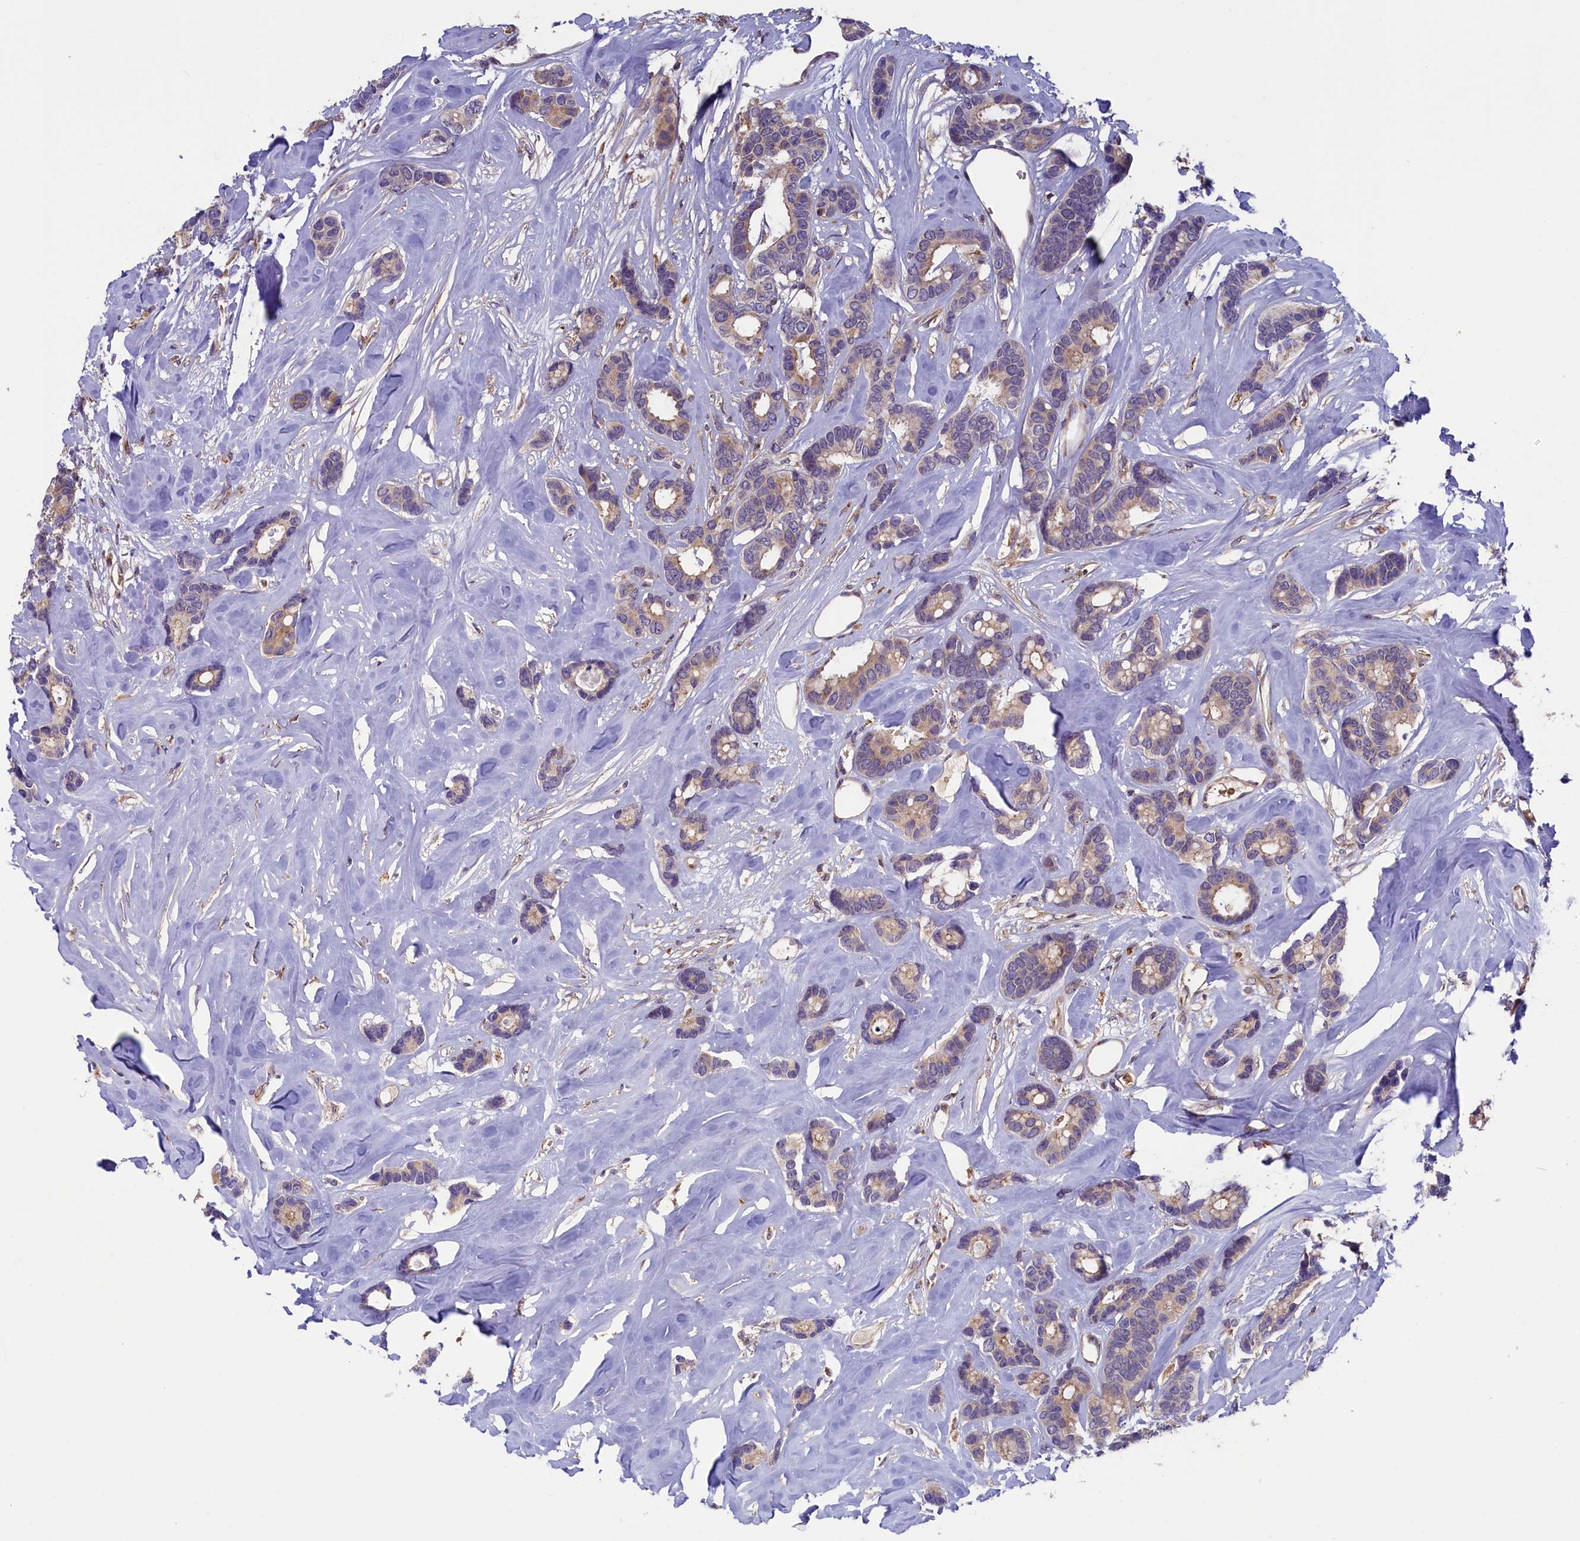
{"staining": {"intensity": "weak", "quantity": ">75%", "location": "cytoplasmic/membranous"}, "tissue": "breast cancer", "cell_type": "Tumor cells", "image_type": "cancer", "snomed": [{"axis": "morphology", "description": "Duct carcinoma"}, {"axis": "topography", "description": "Breast"}], "caption": "Breast intraductal carcinoma stained with a brown dye shows weak cytoplasmic/membranous positive staining in approximately >75% of tumor cells.", "gene": "CCDC9B", "patient": {"sex": "female", "age": 87}}